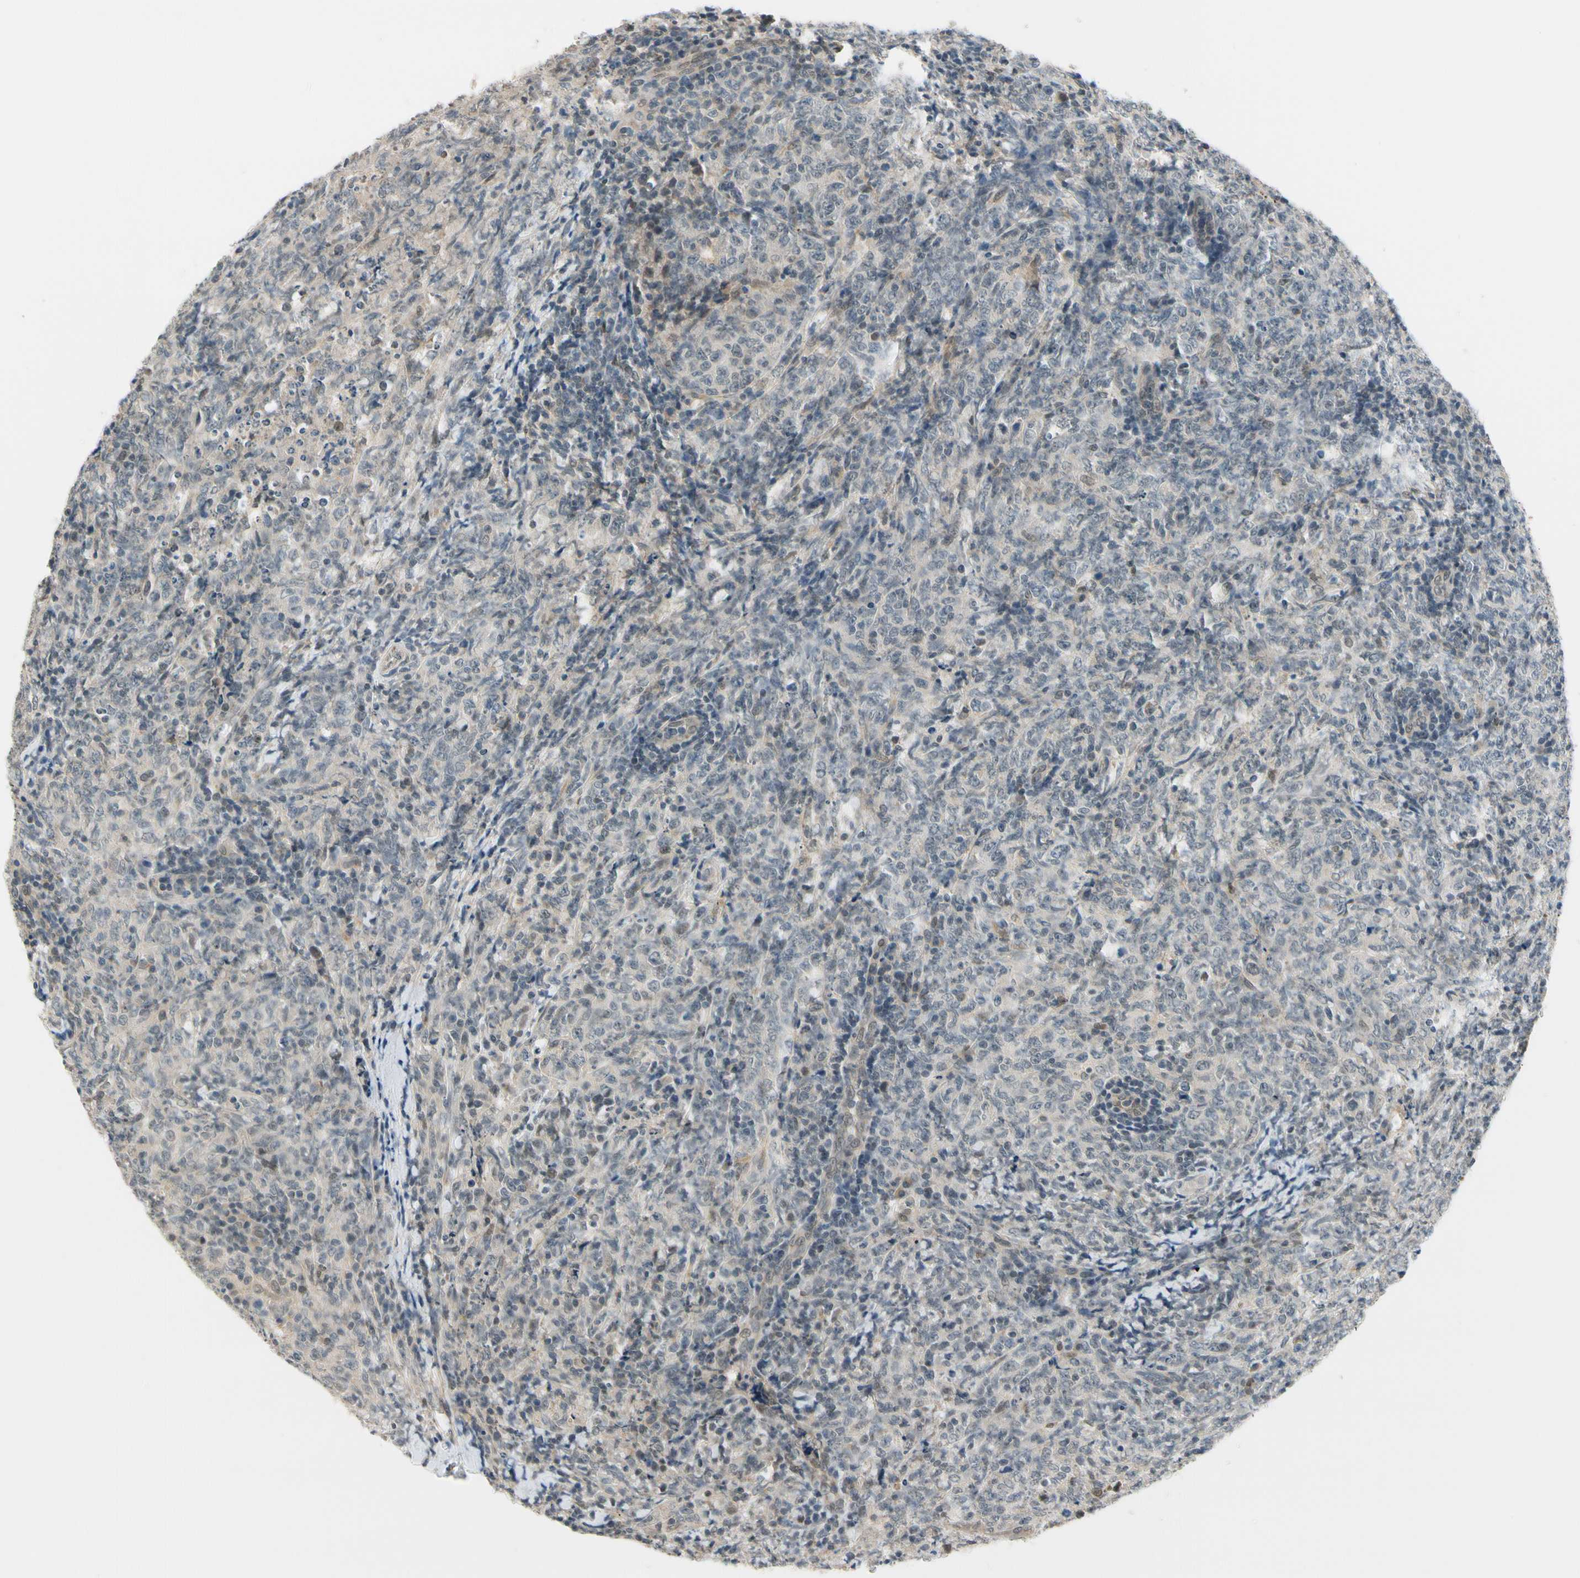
{"staining": {"intensity": "negative", "quantity": "none", "location": "none"}, "tissue": "lymphoma", "cell_type": "Tumor cells", "image_type": "cancer", "snomed": [{"axis": "morphology", "description": "Malignant lymphoma, non-Hodgkin's type, High grade"}, {"axis": "topography", "description": "Tonsil"}], "caption": "IHC of lymphoma demonstrates no staining in tumor cells.", "gene": "TAF12", "patient": {"sex": "female", "age": 36}}